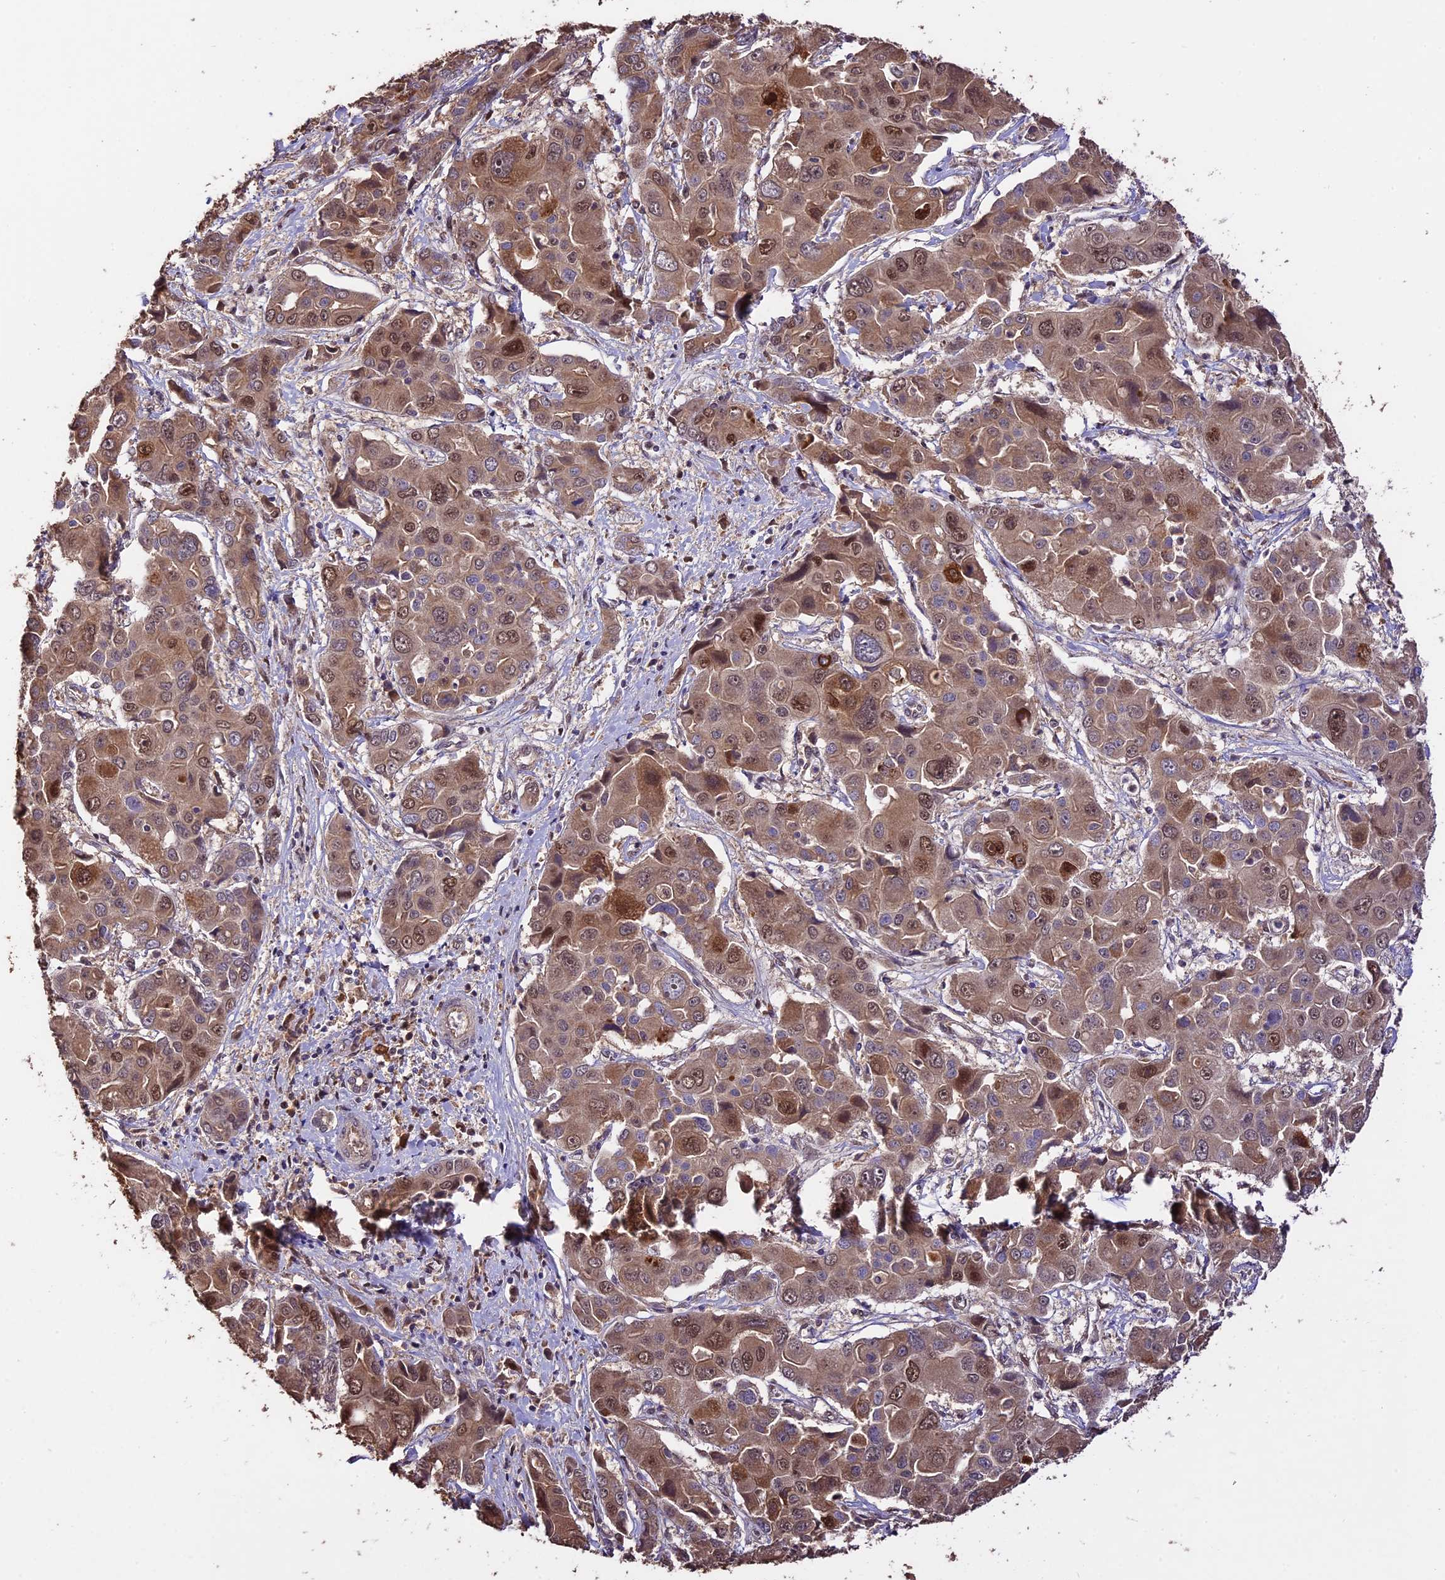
{"staining": {"intensity": "moderate", "quantity": ">75%", "location": "cytoplasmic/membranous,nuclear"}, "tissue": "liver cancer", "cell_type": "Tumor cells", "image_type": "cancer", "snomed": [{"axis": "morphology", "description": "Cholangiocarcinoma"}, {"axis": "topography", "description": "Liver"}], "caption": "Protein expression analysis of human liver cancer (cholangiocarcinoma) reveals moderate cytoplasmic/membranous and nuclear staining in approximately >75% of tumor cells. (Stains: DAB (3,3'-diaminobenzidine) in brown, nuclei in blue, Microscopy: brightfield microscopy at high magnification).", "gene": "TRMT1", "patient": {"sex": "male", "age": 67}}